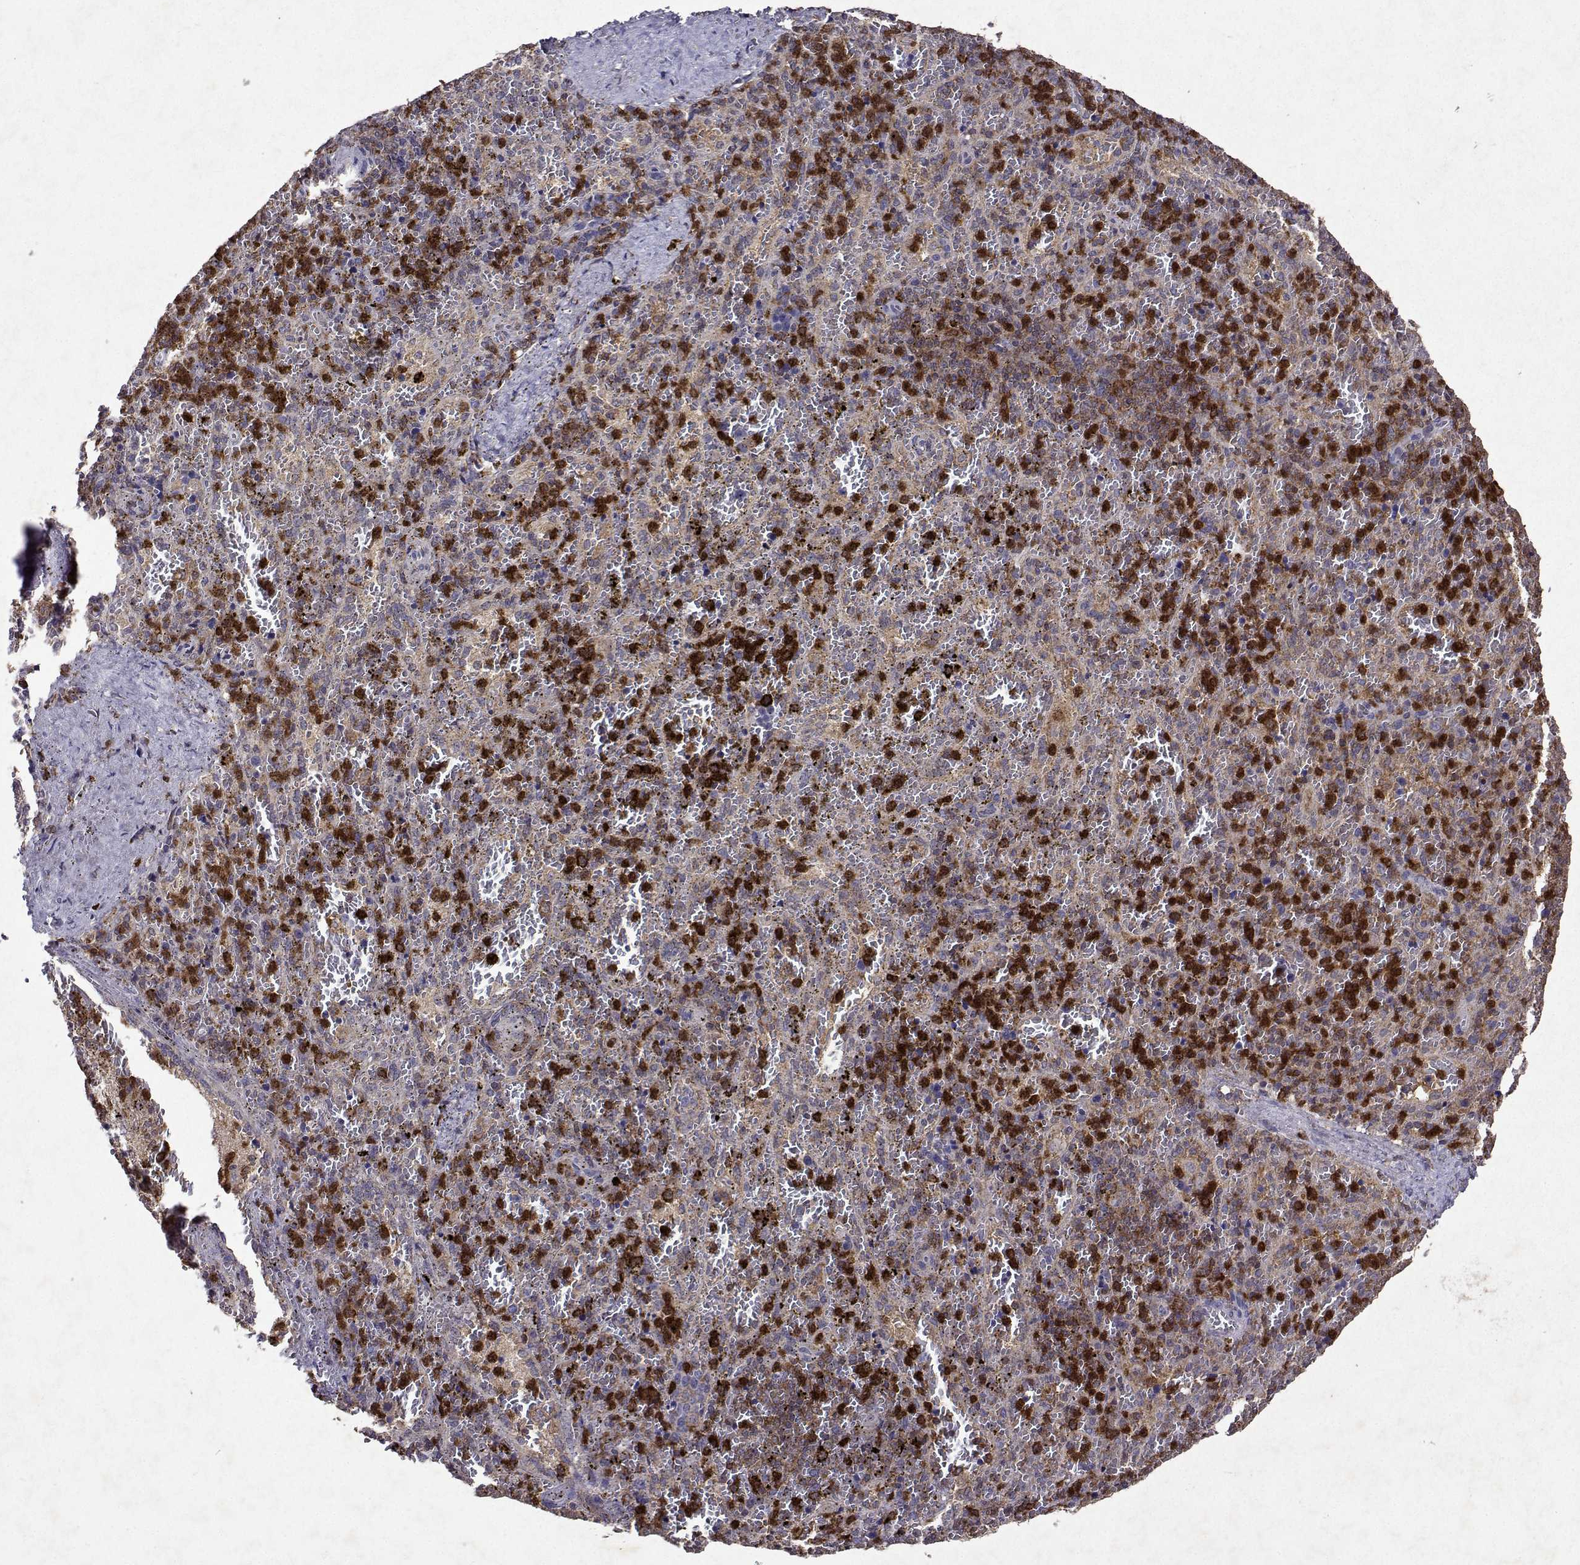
{"staining": {"intensity": "weak", "quantity": ">75%", "location": "cytoplasmic/membranous"}, "tissue": "spleen", "cell_type": "Cells in red pulp", "image_type": "normal", "snomed": [{"axis": "morphology", "description": "Normal tissue, NOS"}, {"axis": "topography", "description": "Spleen"}], "caption": "Brown immunohistochemical staining in normal human spleen reveals weak cytoplasmic/membranous expression in approximately >75% of cells in red pulp. The staining was performed using DAB to visualize the protein expression in brown, while the nuclei were stained in blue with hematoxylin (Magnification: 20x).", "gene": "APAF1", "patient": {"sex": "female", "age": 50}}